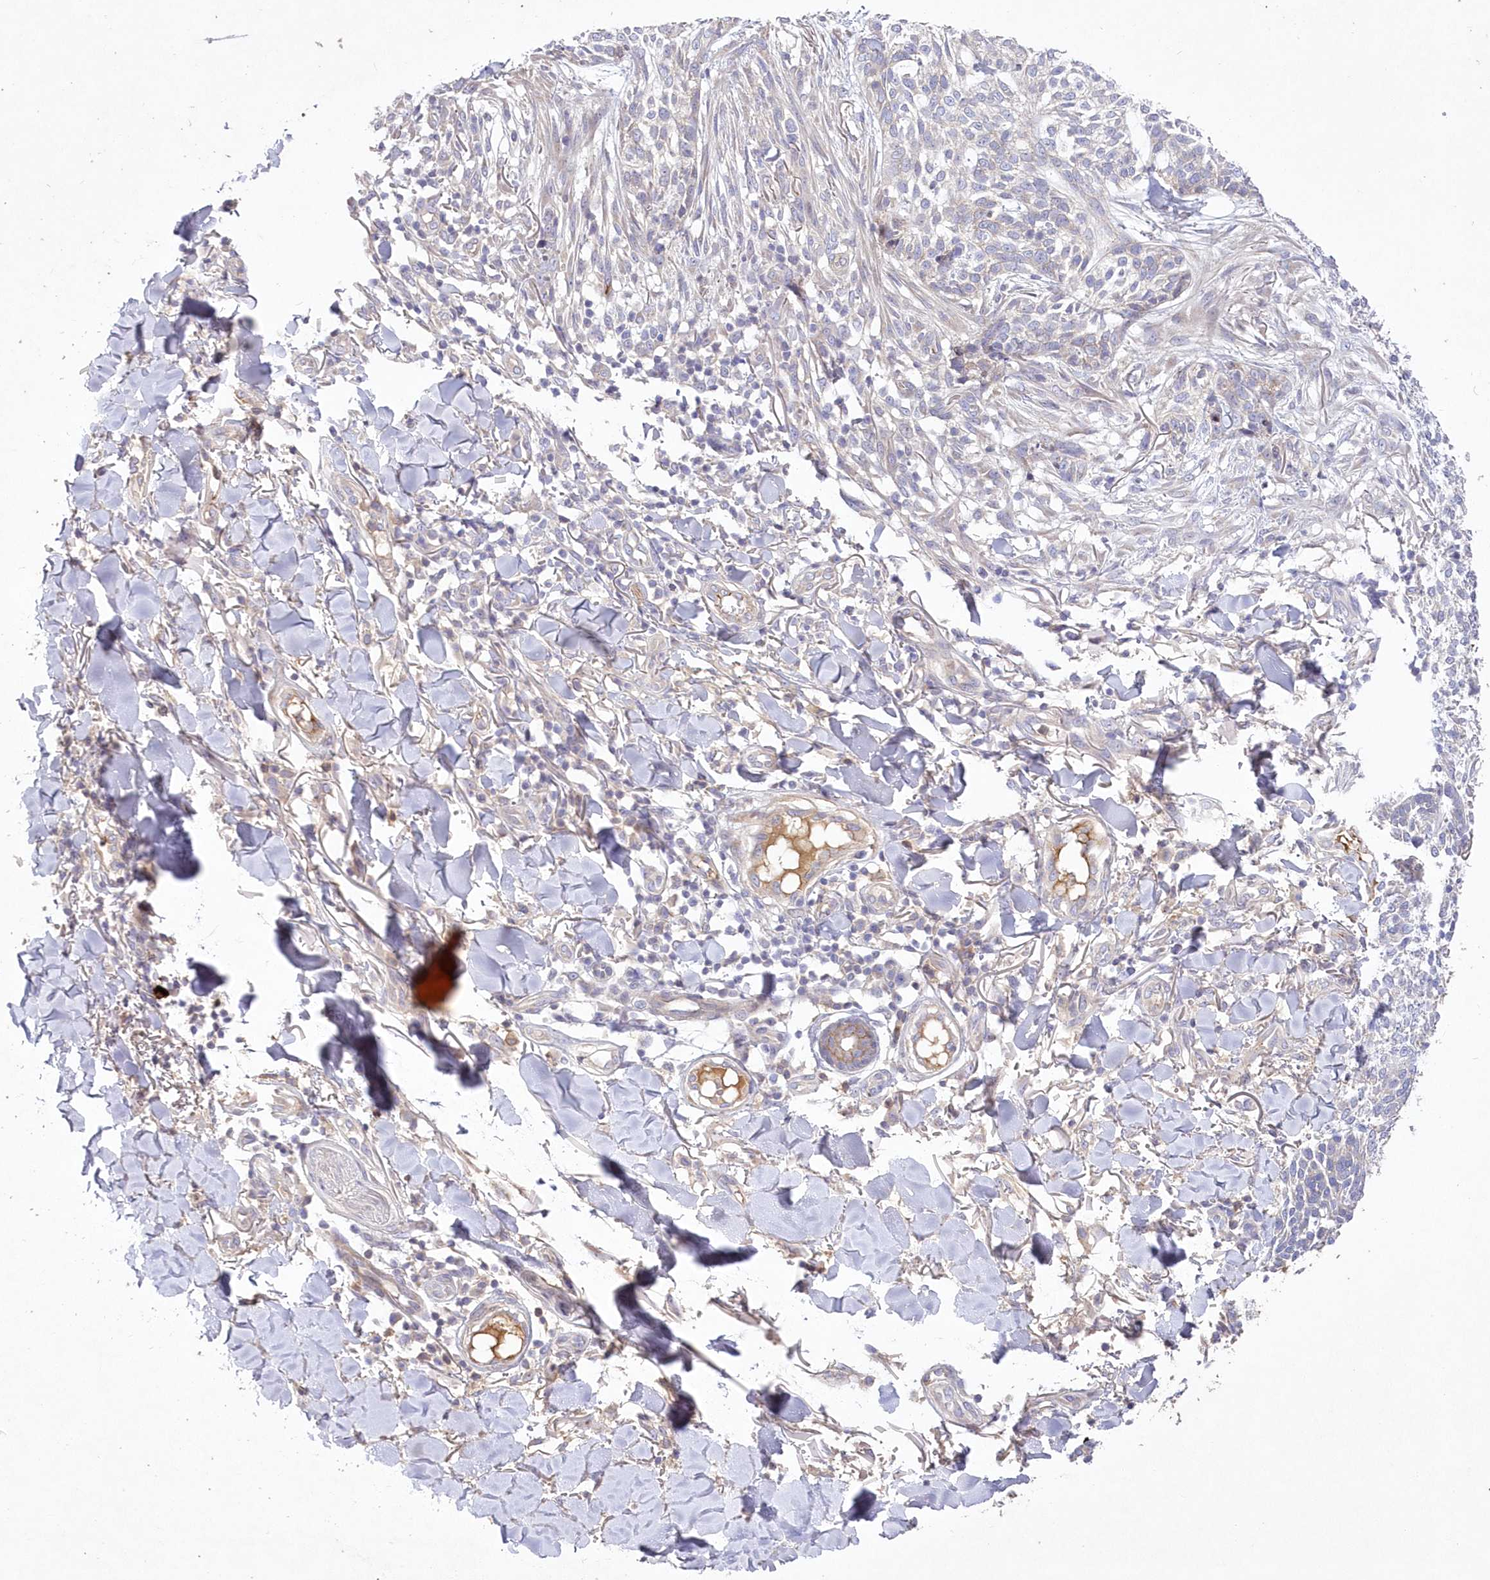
{"staining": {"intensity": "weak", "quantity": "<25%", "location": "cytoplasmic/membranous"}, "tissue": "skin cancer", "cell_type": "Tumor cells", "image_type": "cancer", "snomed": [{"axis": "morphology", "description": "Basal cell carcinoma"}, {"axis": "topography", "description": "Skin"}], "caption": "High magnification brightfield microscopy of skin basal cell carcinoma stained with DAB (brown) and counterstained with hematoxylin (blue): tumor cells show no significant expression.", "gene": "WBP1L", "patient": {"sex": "female", "age": 64}}